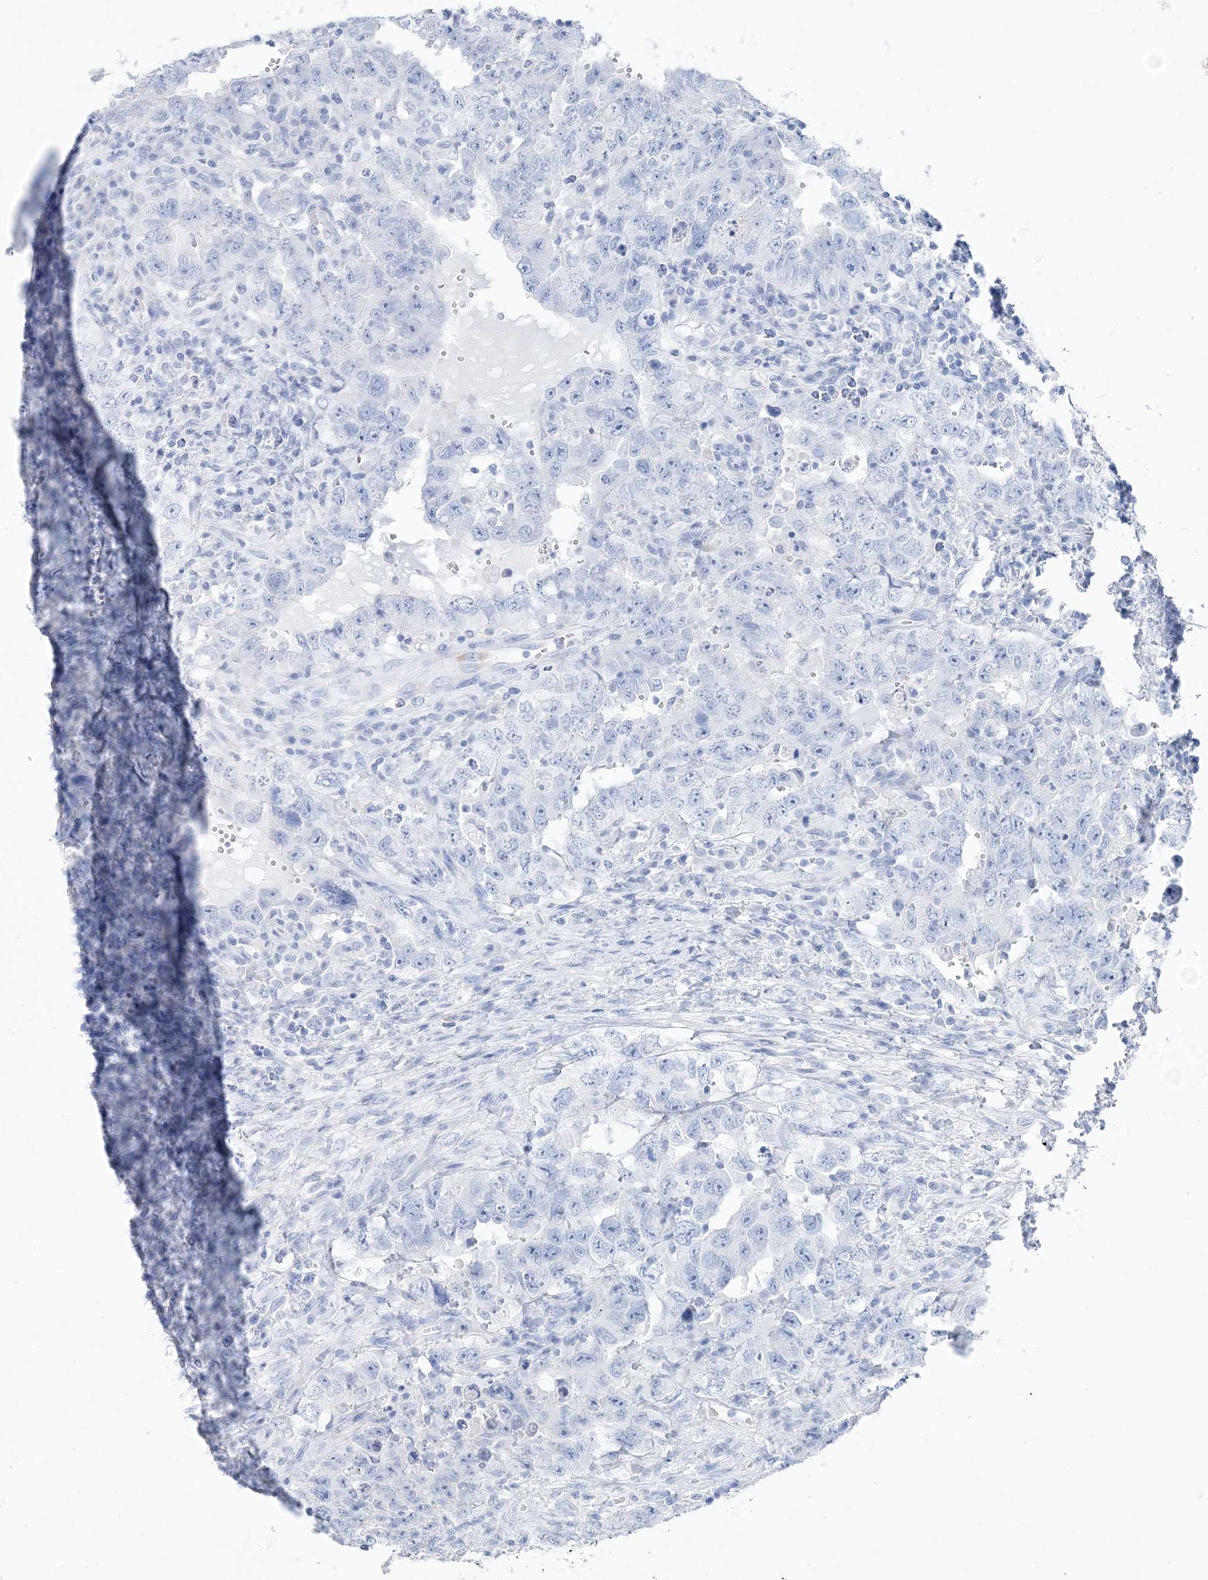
{"staining": {"intensity": "negative", "quantity": "none", "location": "none"}, "tissue": "testis cancer", "cell_type": "Tumor cells", "image_type": "cancer", "snomed": [{"axis": "morphology", "description": "Carcinoma, Embryonal, NOS"}, {"axis": "topography", "description": "Testis"}], "caption": "Testis cancer (embryonal carcinoma) was stained to show a protein in brown. There is no significant staining in tumor cells.", "gene": "TSPYL6", "patient": {"sex": "male", "age": 26}}